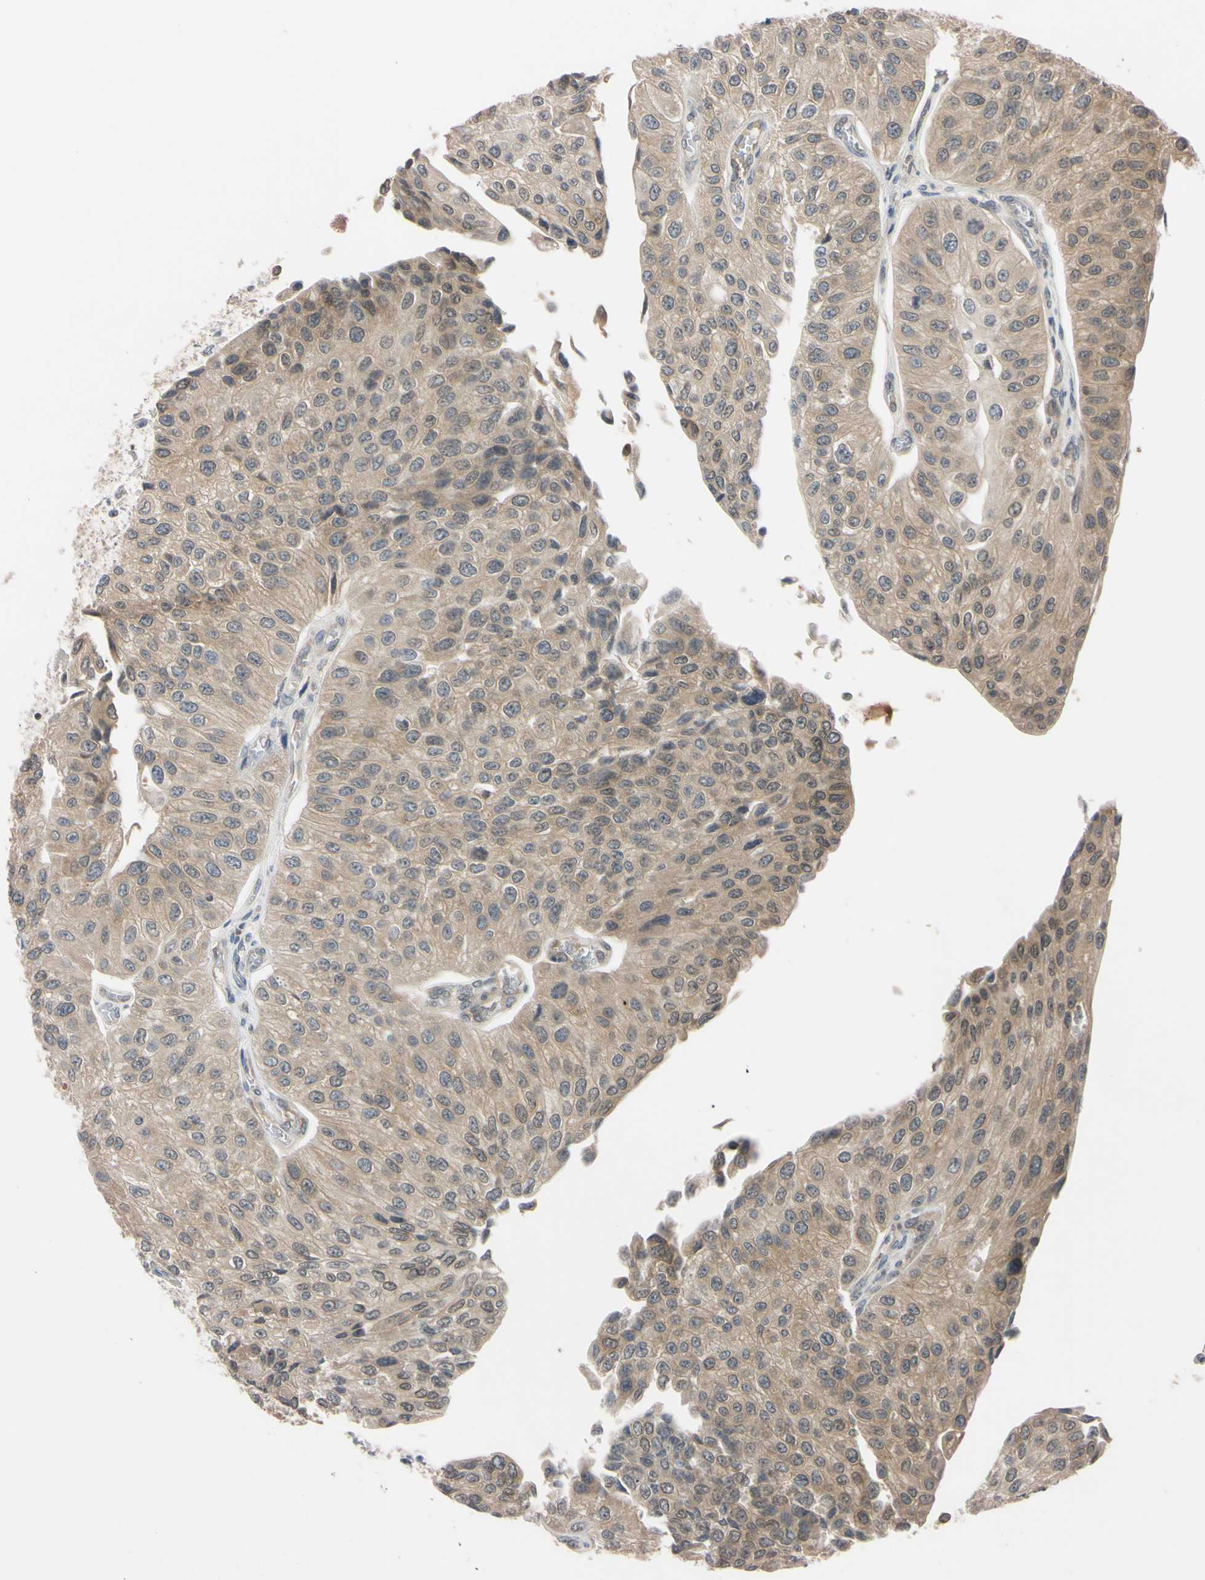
{"staining": {"intensity": "weak", "quantity": ">75%", "location": "cytoplasmic/membranous"}, "tissue": "urothelial cancer", "cell_type": "Tumor cells", "image_type": "cancer", "snomed": [{"axis": "morphology", "description": "Urothelial carcinoma, High grade"}, {"axis": "topography", "description": "Kidney"}, {"axis": "topography", "description": "Urinary bladder"}], "caption": "The image demonstrates a brown stain indicating the presence of a protein in the cytoplasmic/membranous of tumor cells in high-grade urothelial carcinoma.", "gene": "UBE2I", "patient": {"sex": "male", "age": 77}}